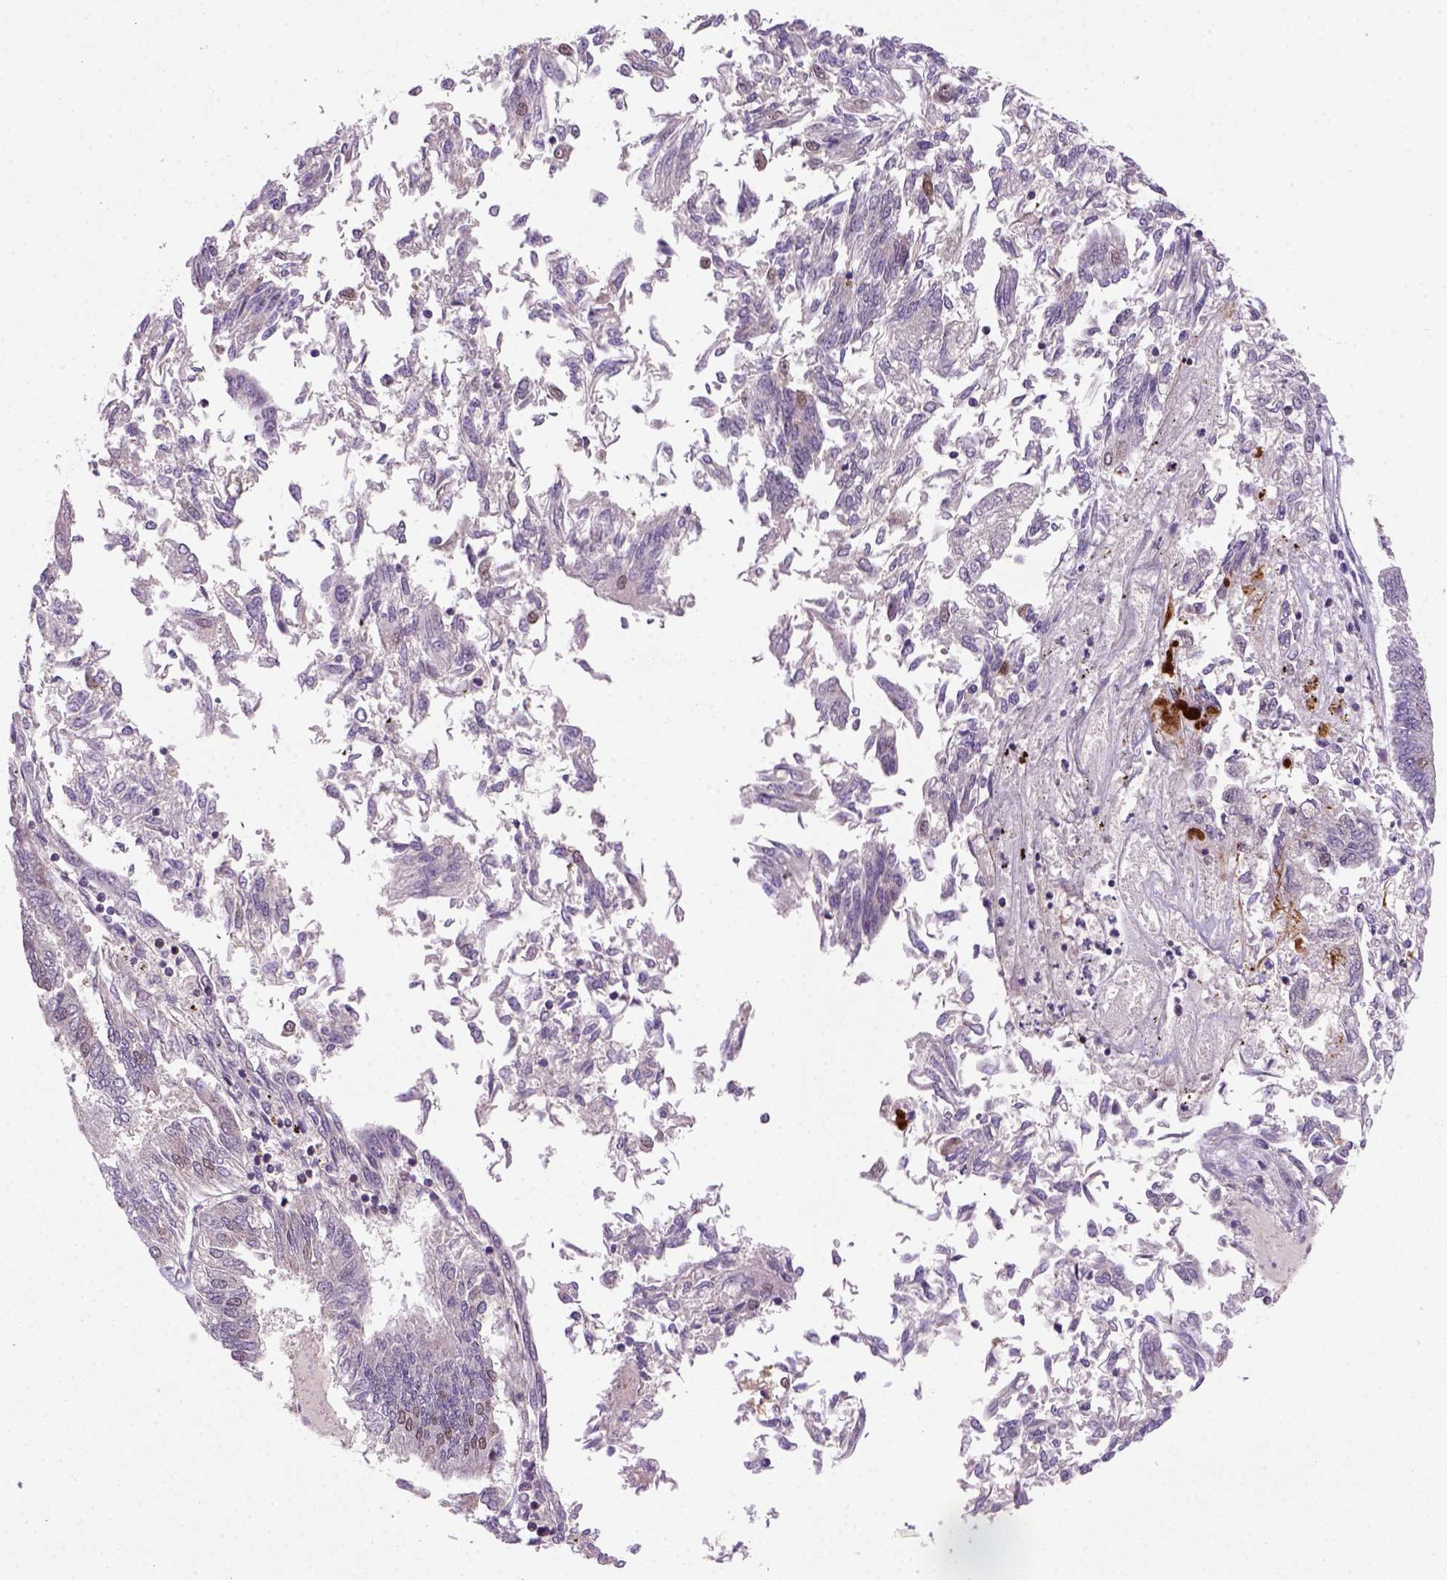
{"staining": {"intensity": "weak", "quantity": "<25%", "location": "nuclear"}, "tissue": "endometrial cancer", "cell_type": "Tumor cells", "image_type": "cancer", "snomed": [{"axis": "morphology", "description": "Adenocarcinoma, NOS"}, {"axis": "topography", "description": "Endometrium"}], "caption": "This is an IHC micrograph of human endometrial cancer (adenocarcinoma). There is no positivity in tumor cells.", "gene": "MGMT", "patient": {"sex": "female", "age": 58}}